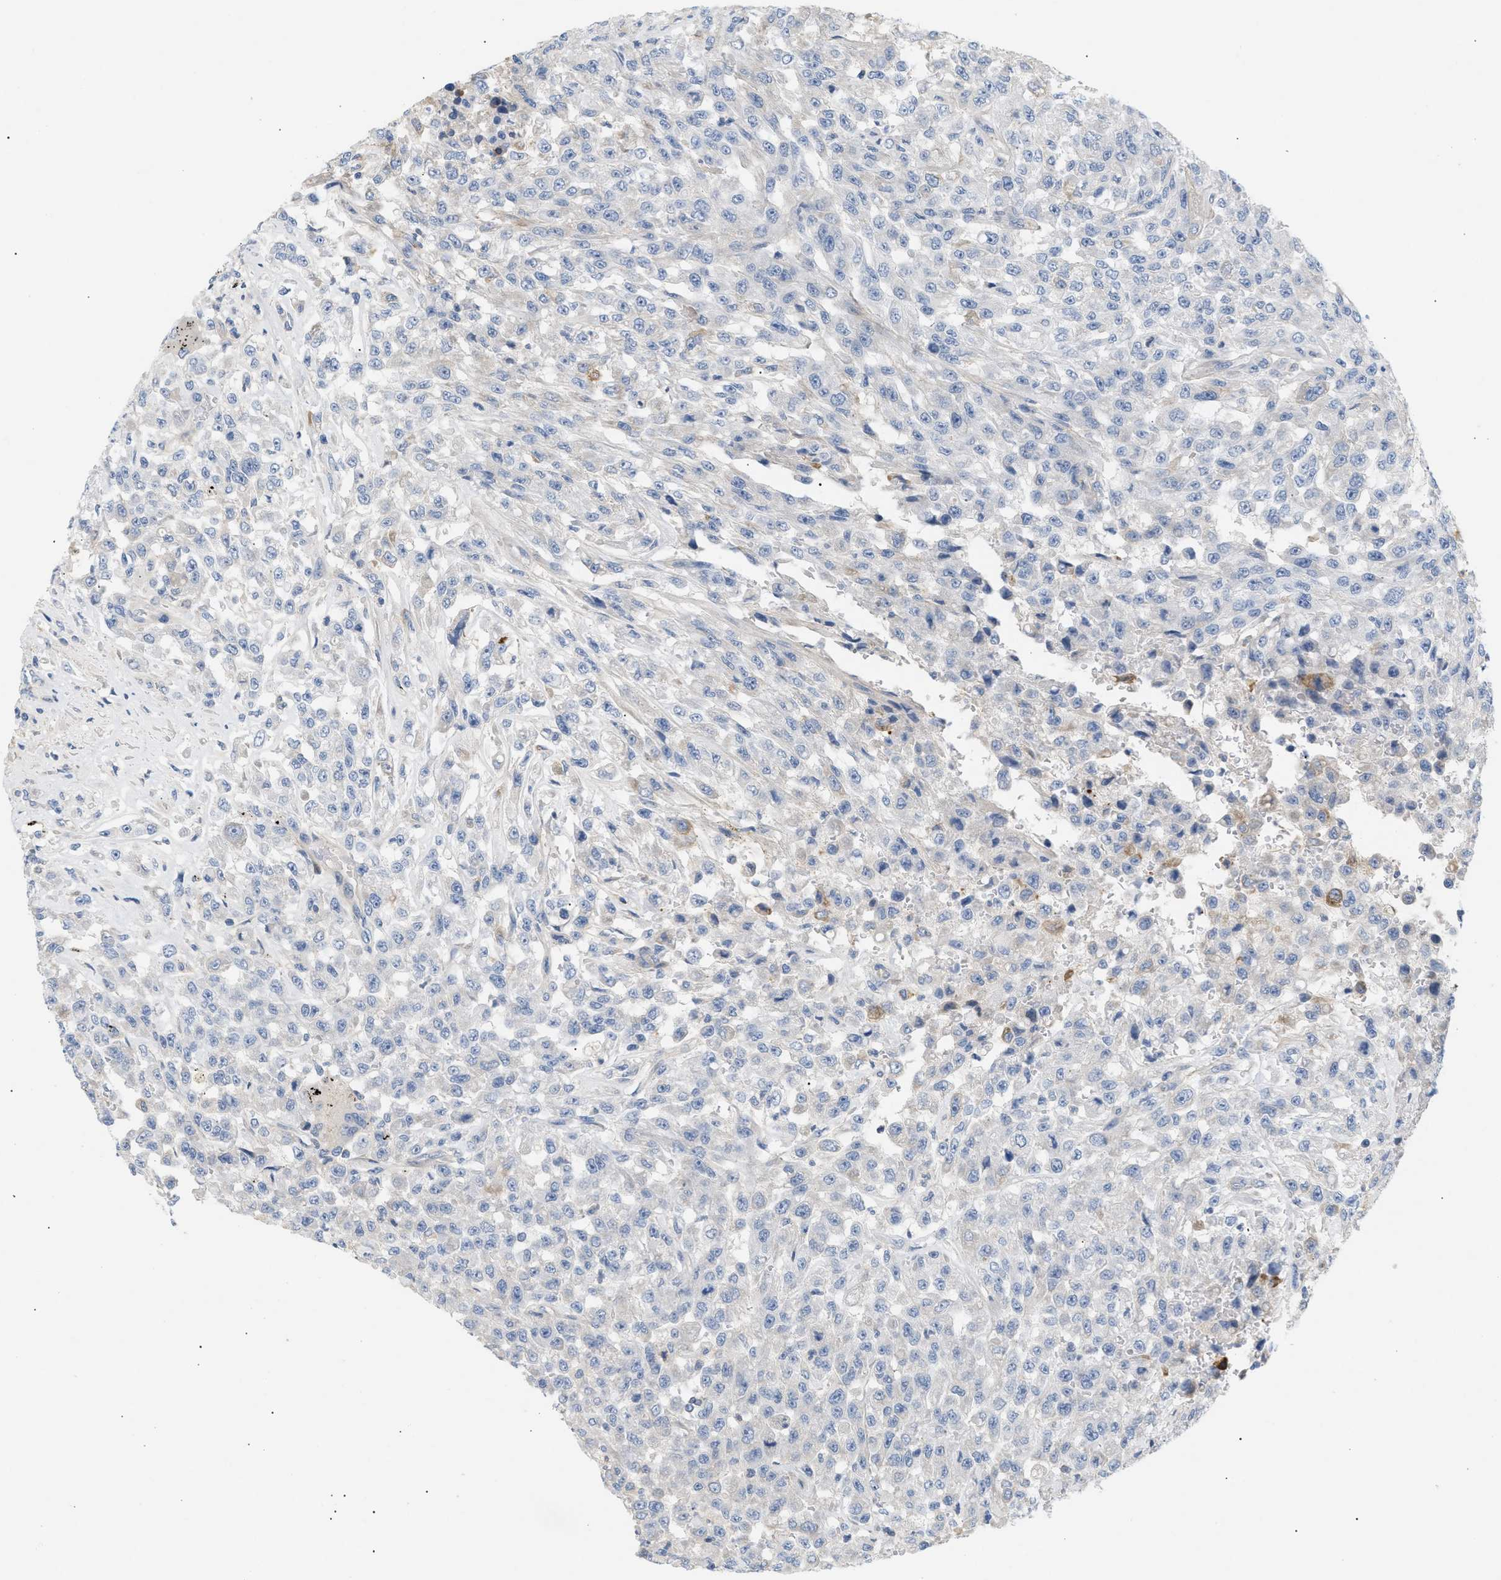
{"staining": {"intensity": "negative", "quantity": "none", "location": "none"}, "tissue": "urothelial cancer", "cell_type": "Tumor cells", "image_type": "cancer", "snomed": [{"axis": "morphology", "description": "Urothelial carcinoma, High grade"}, {"axis": "topography", "description": "Urinary bladder"}], "caption": "Image shows no protein expression in tumor cells of urothelial cancer tissue.", "gene": "FARS2", "patient": {"sex": "male", "age": 46}}